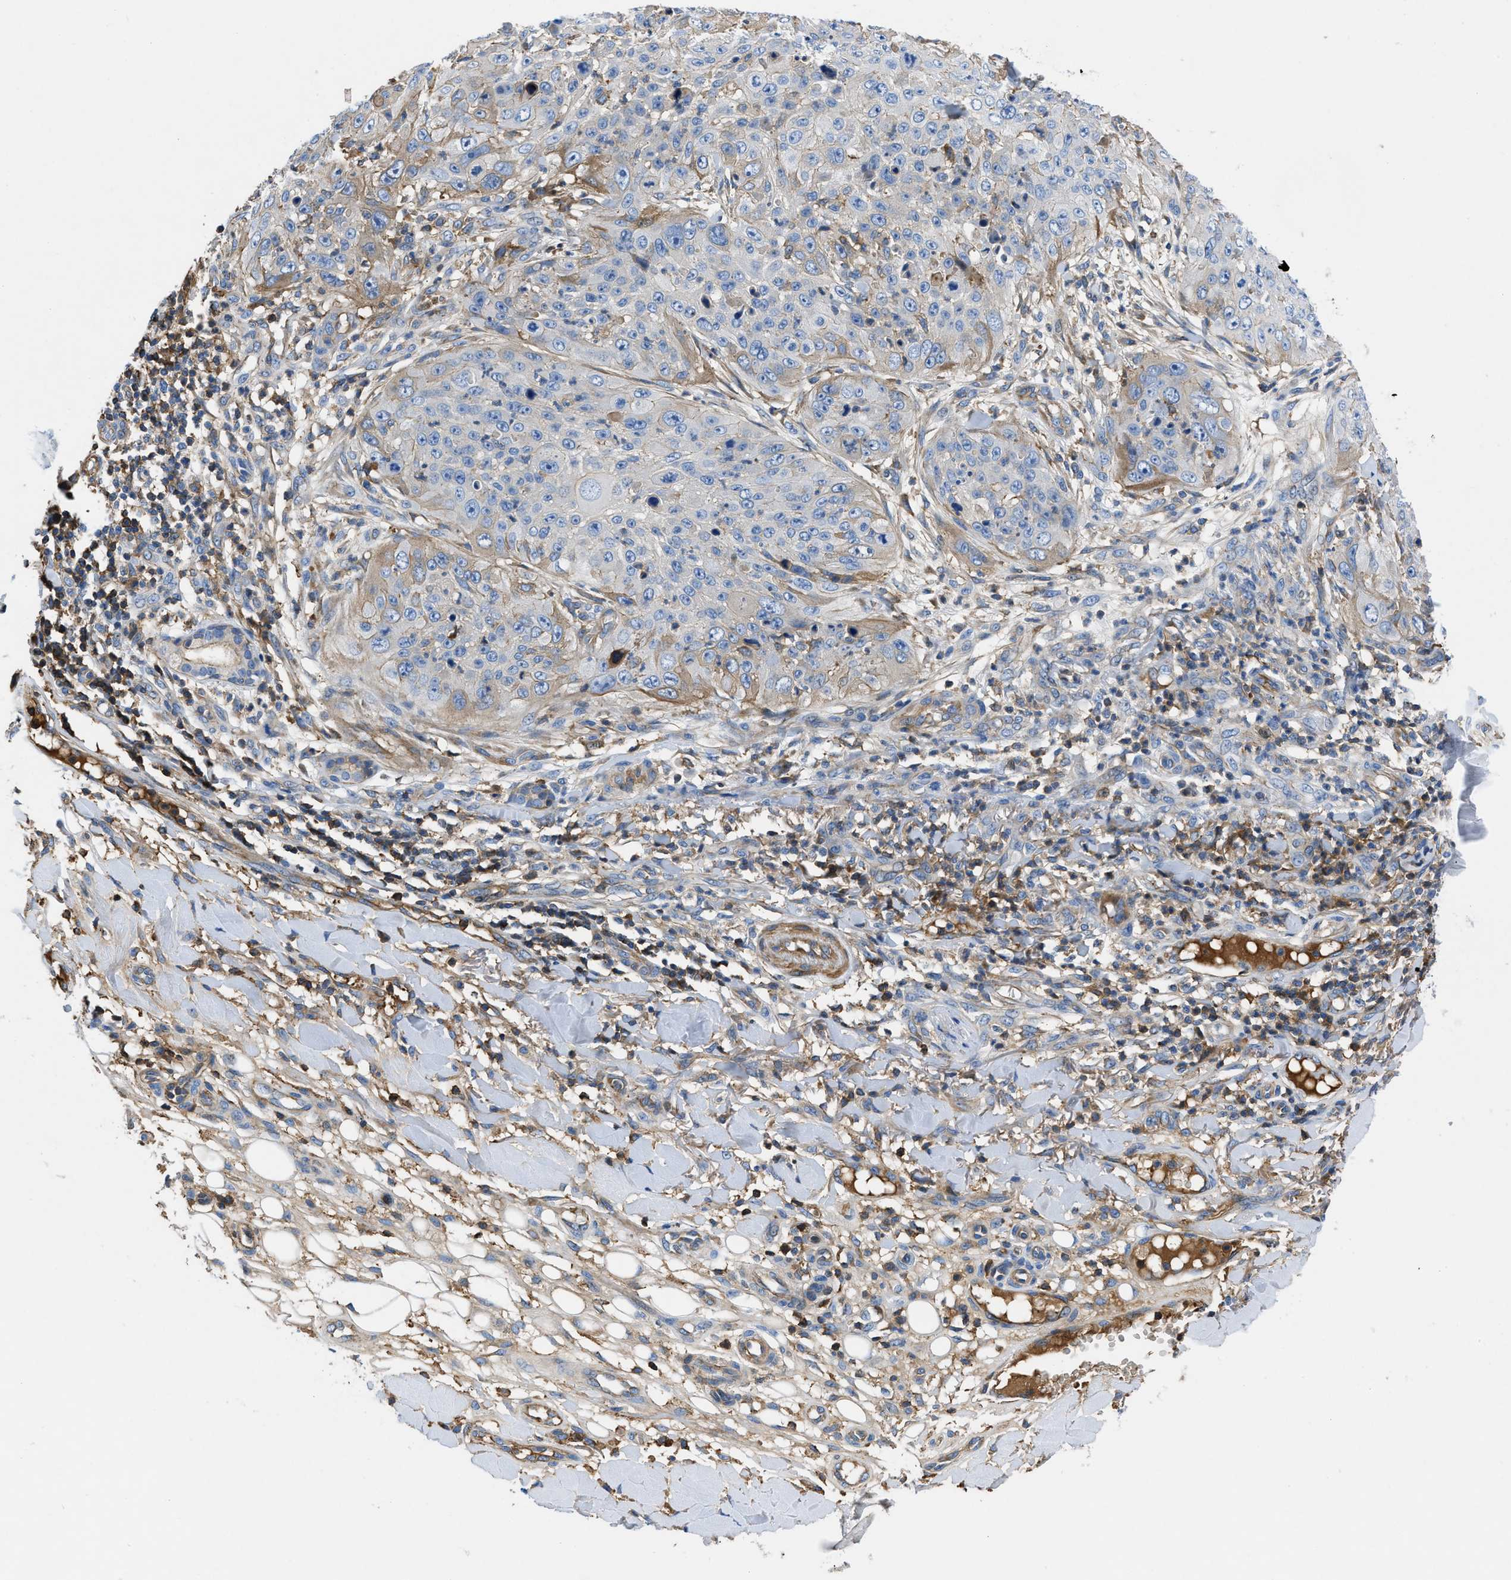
{"staining": {"intensity": "weak", "quantity": "<25%", "location": "cytoplasmic/membranous"}, "tissue": "skin cancer", "cell_type": "Tumor cells", "image_type": "cancer", "snomed": [{"axis": "morphology", "description": "Squamous cell carcinoma, NOS"}, {"axis": "topography", "description": "Skin"}], "caption": "Human skin cancer stained for a protein using IHC displays no expression in tumor cells.", "gene": "ATP6V0D1", "patient": {"sex": "female", "age": 80}}